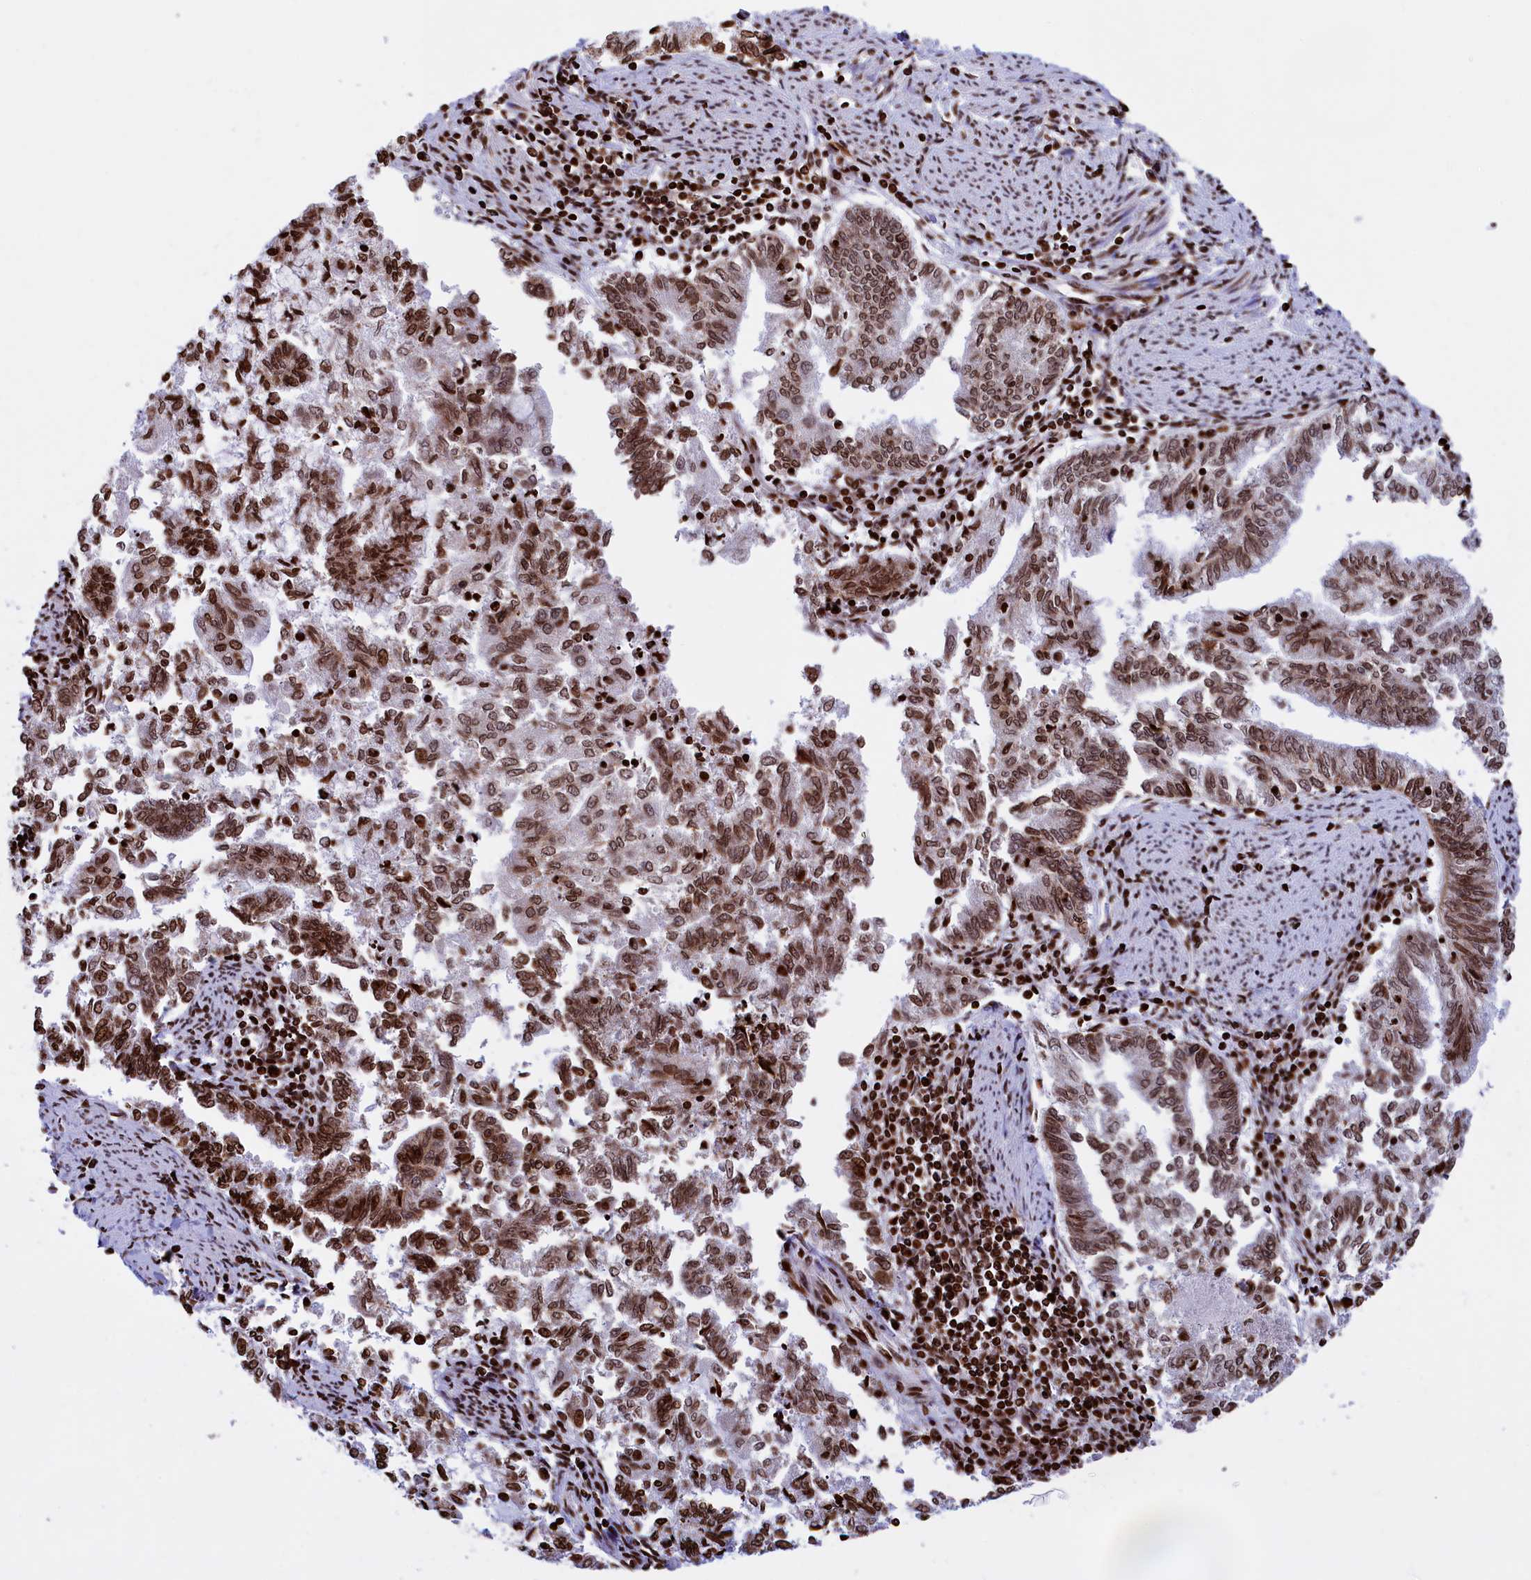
{"staining": {"intensity": "moderate", "quantity": ">75%", "location": "nuclear"}, "tissue": "endometrial cancer", "cell_type": "Tumor cells", "image_type": "cancer", "snomed": [{"axis": "morphology", "description": "Adenocarcinoma, NOS"}, {"axis": "topography", "description": "Endometrium"}], "caption": "Endometrial cancer was stained to show a protein in brown. There is medium levels of moderate nuclear staining in approximately >75% of tumor cells.", "gene": "TIMM29", "patient": {"sex": "female", "age": 79}}